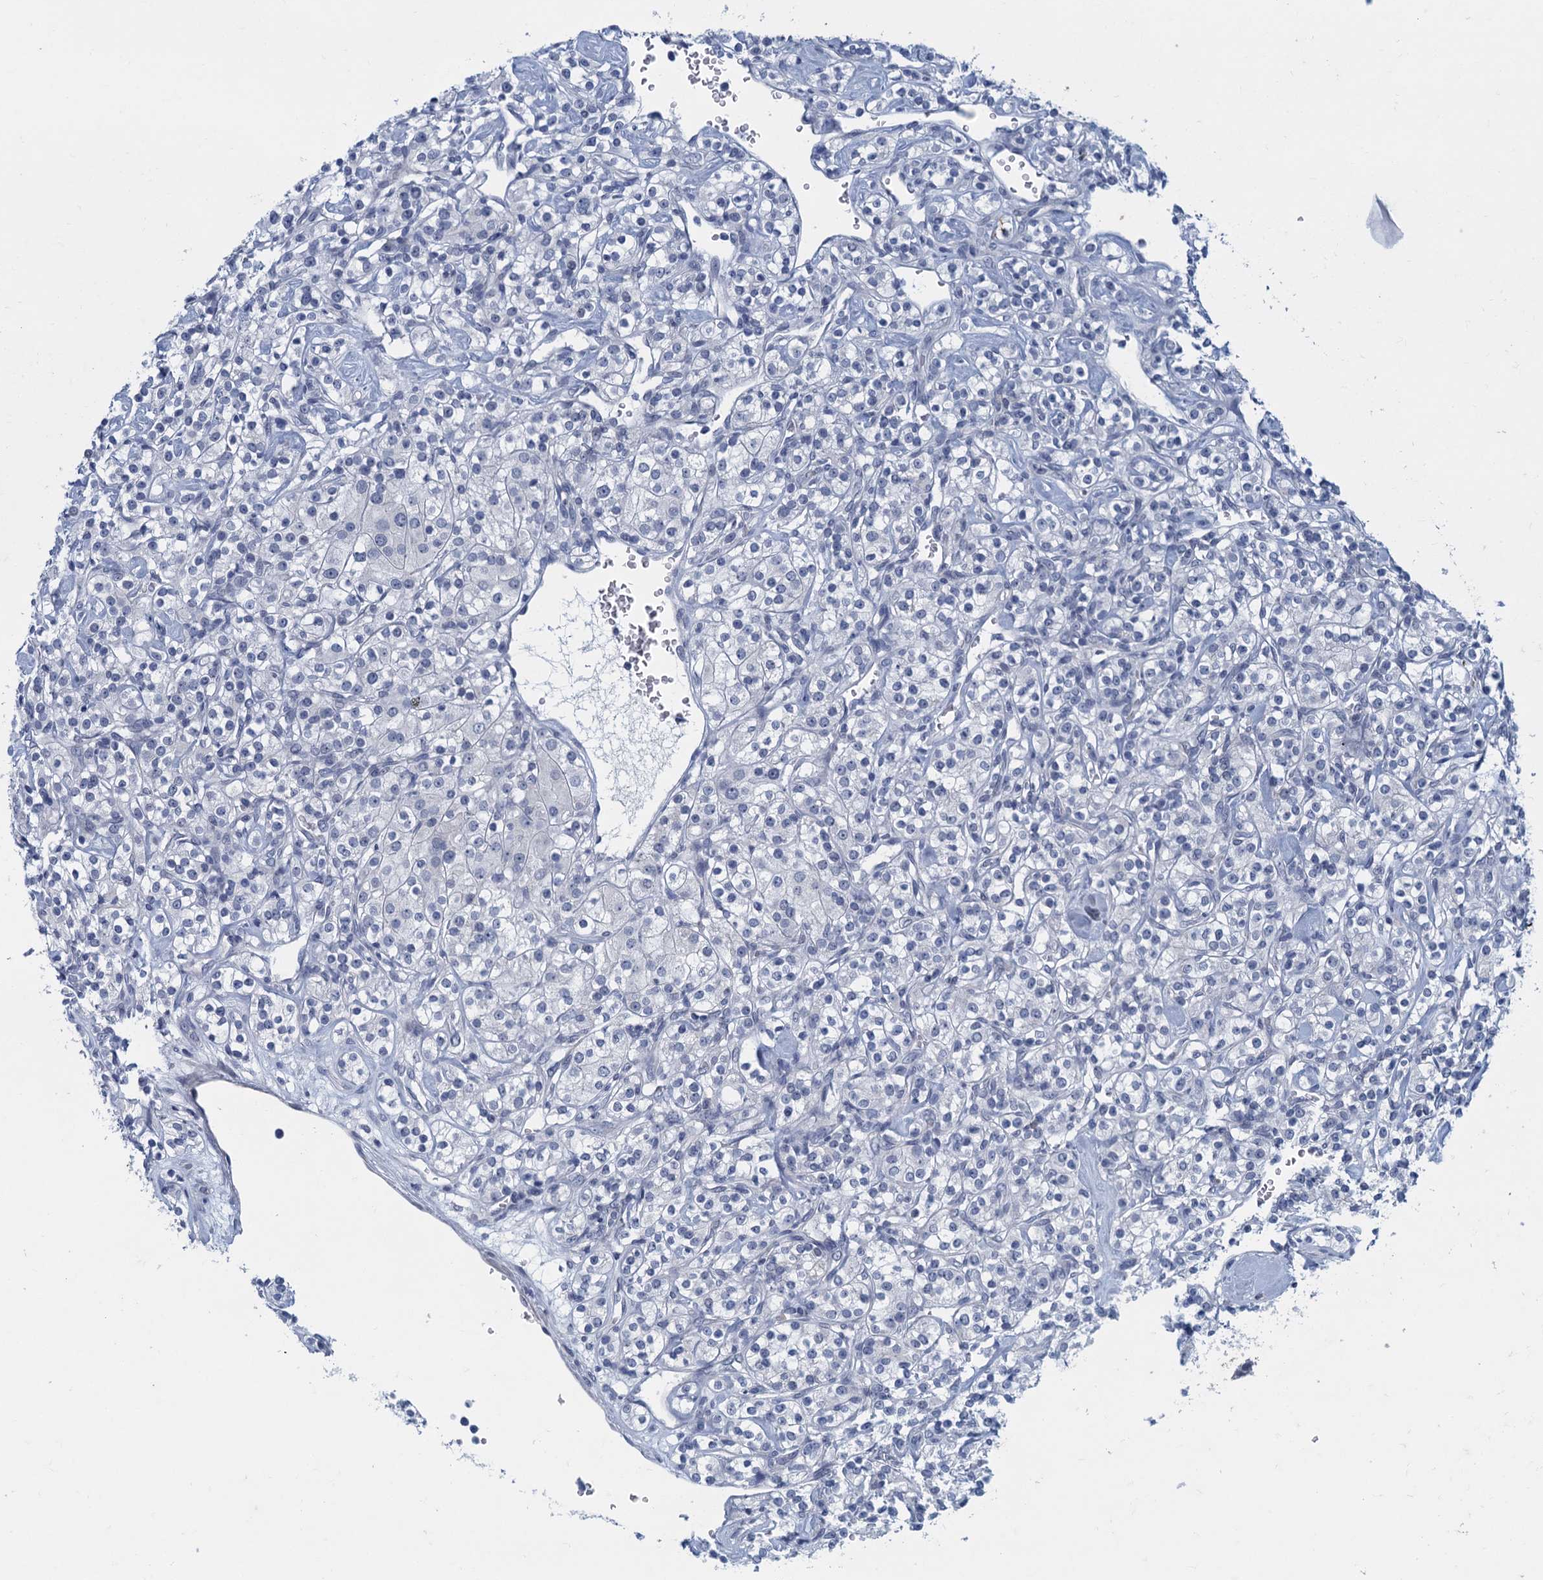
{"staining": {"intensity": "negative", "quantity": "none", "location": "none"}, "tissue": "renal cancer", "cell_type": "Tumor cells", "image_type": "cancer", "snomed": [{"axis": "morphology", "description": "Adenocarcinoma, NOS"}, {"axis": "topography", "description": "Kidney"}], "caption": "Photomicrograph shows no significant protein positivity in tumor cells of renal cancer.", "gene": "ENSG00000131152", "patient": {"sex": "male", "age": 77}}